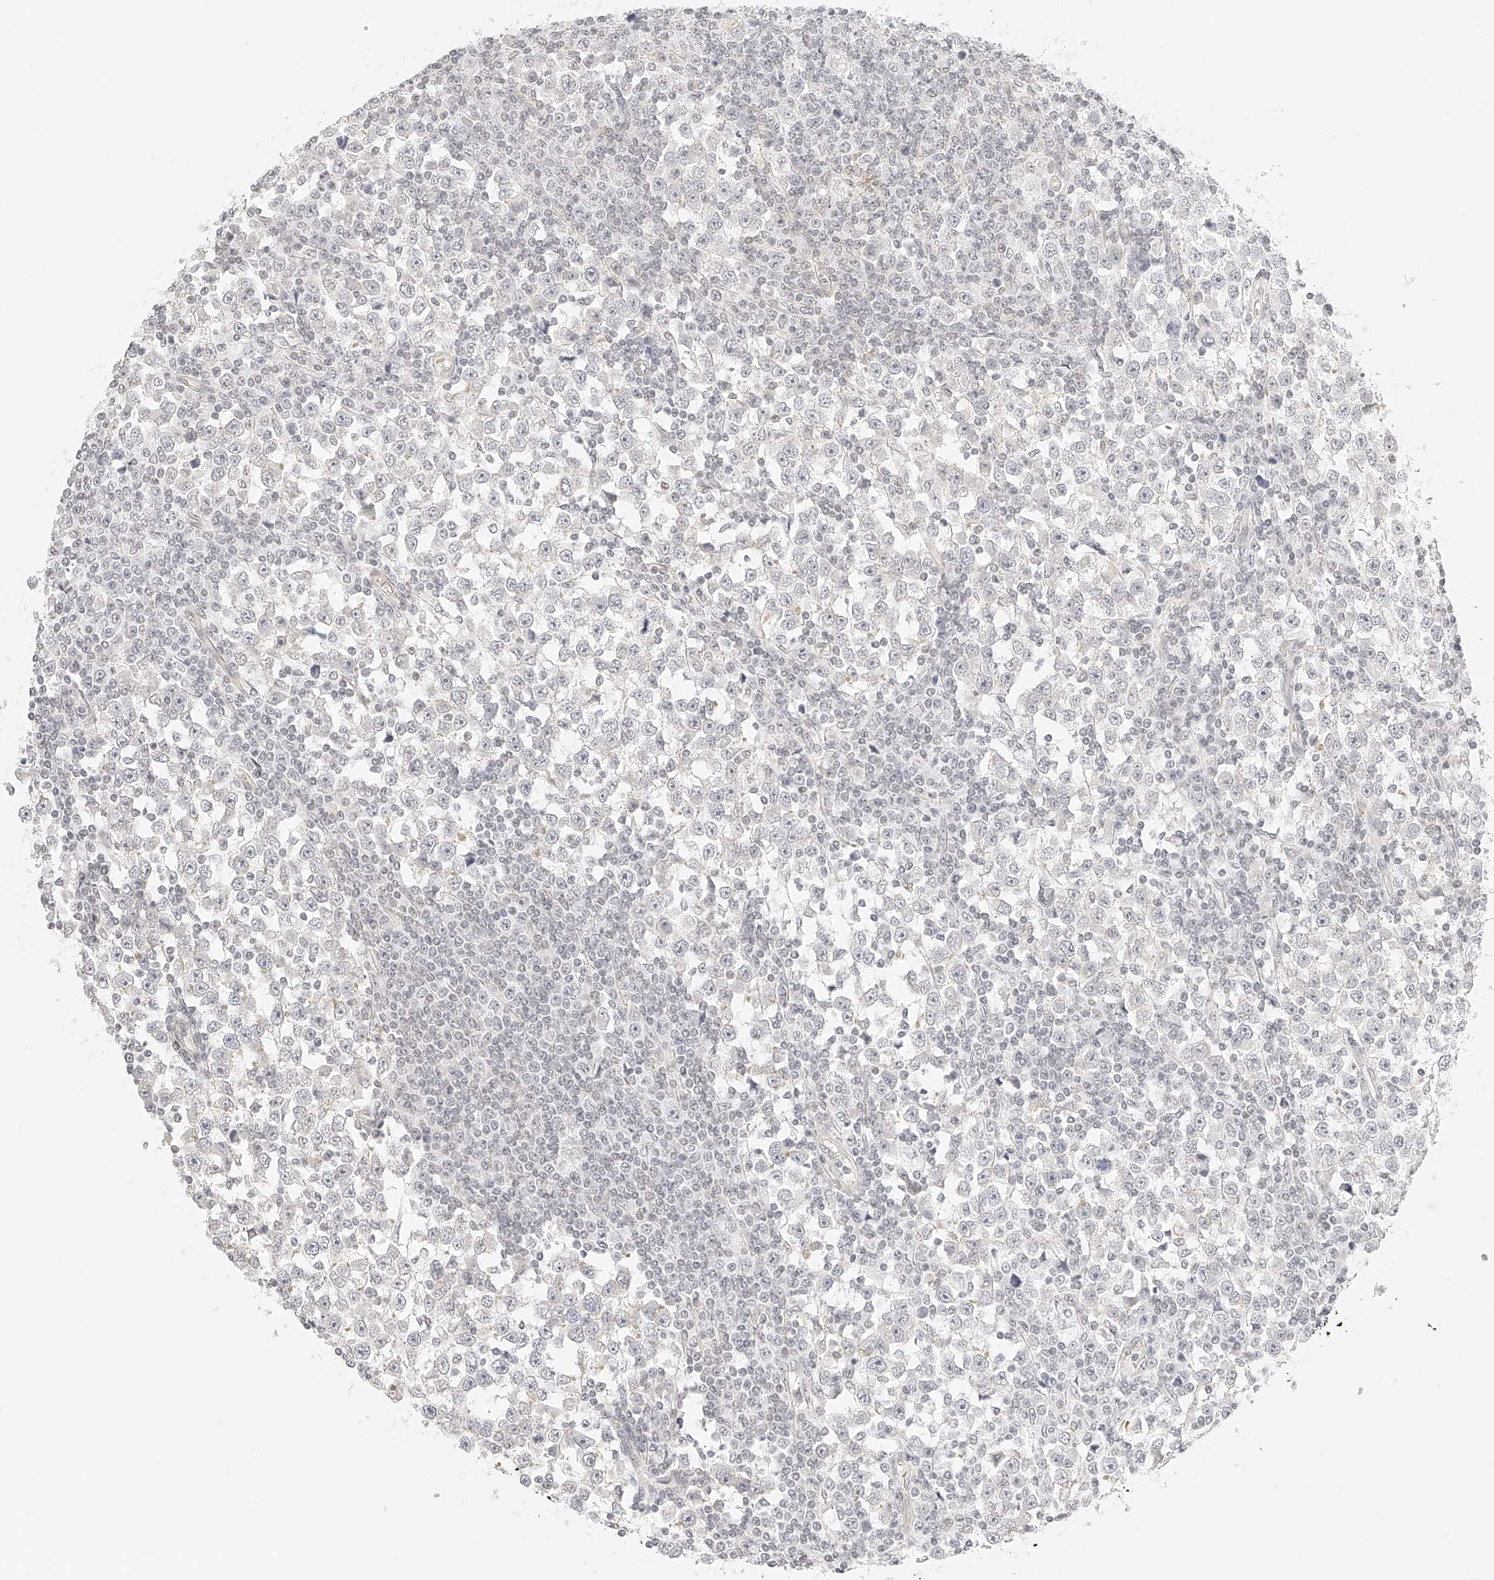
{"staining": {"intensity": "negative", "quantity": "none", "location": "none"}, "tissue": "testis cancer", "cell_type": "Tumor cells", "image_type": "cancer", "snomed": [{"axis": "morphology", "description": "Seminoma, NOS"}, {"axis": "topography", "description": "Testis"}], "caption": "There is no significant positivity in tumor cells of testis cancer (seminoma). (DAB immunohistochemistry (IHC) with hematoxylin counter stain).", "gene": "ZFP69", "patient": {"sex": "male", "age": 65}}